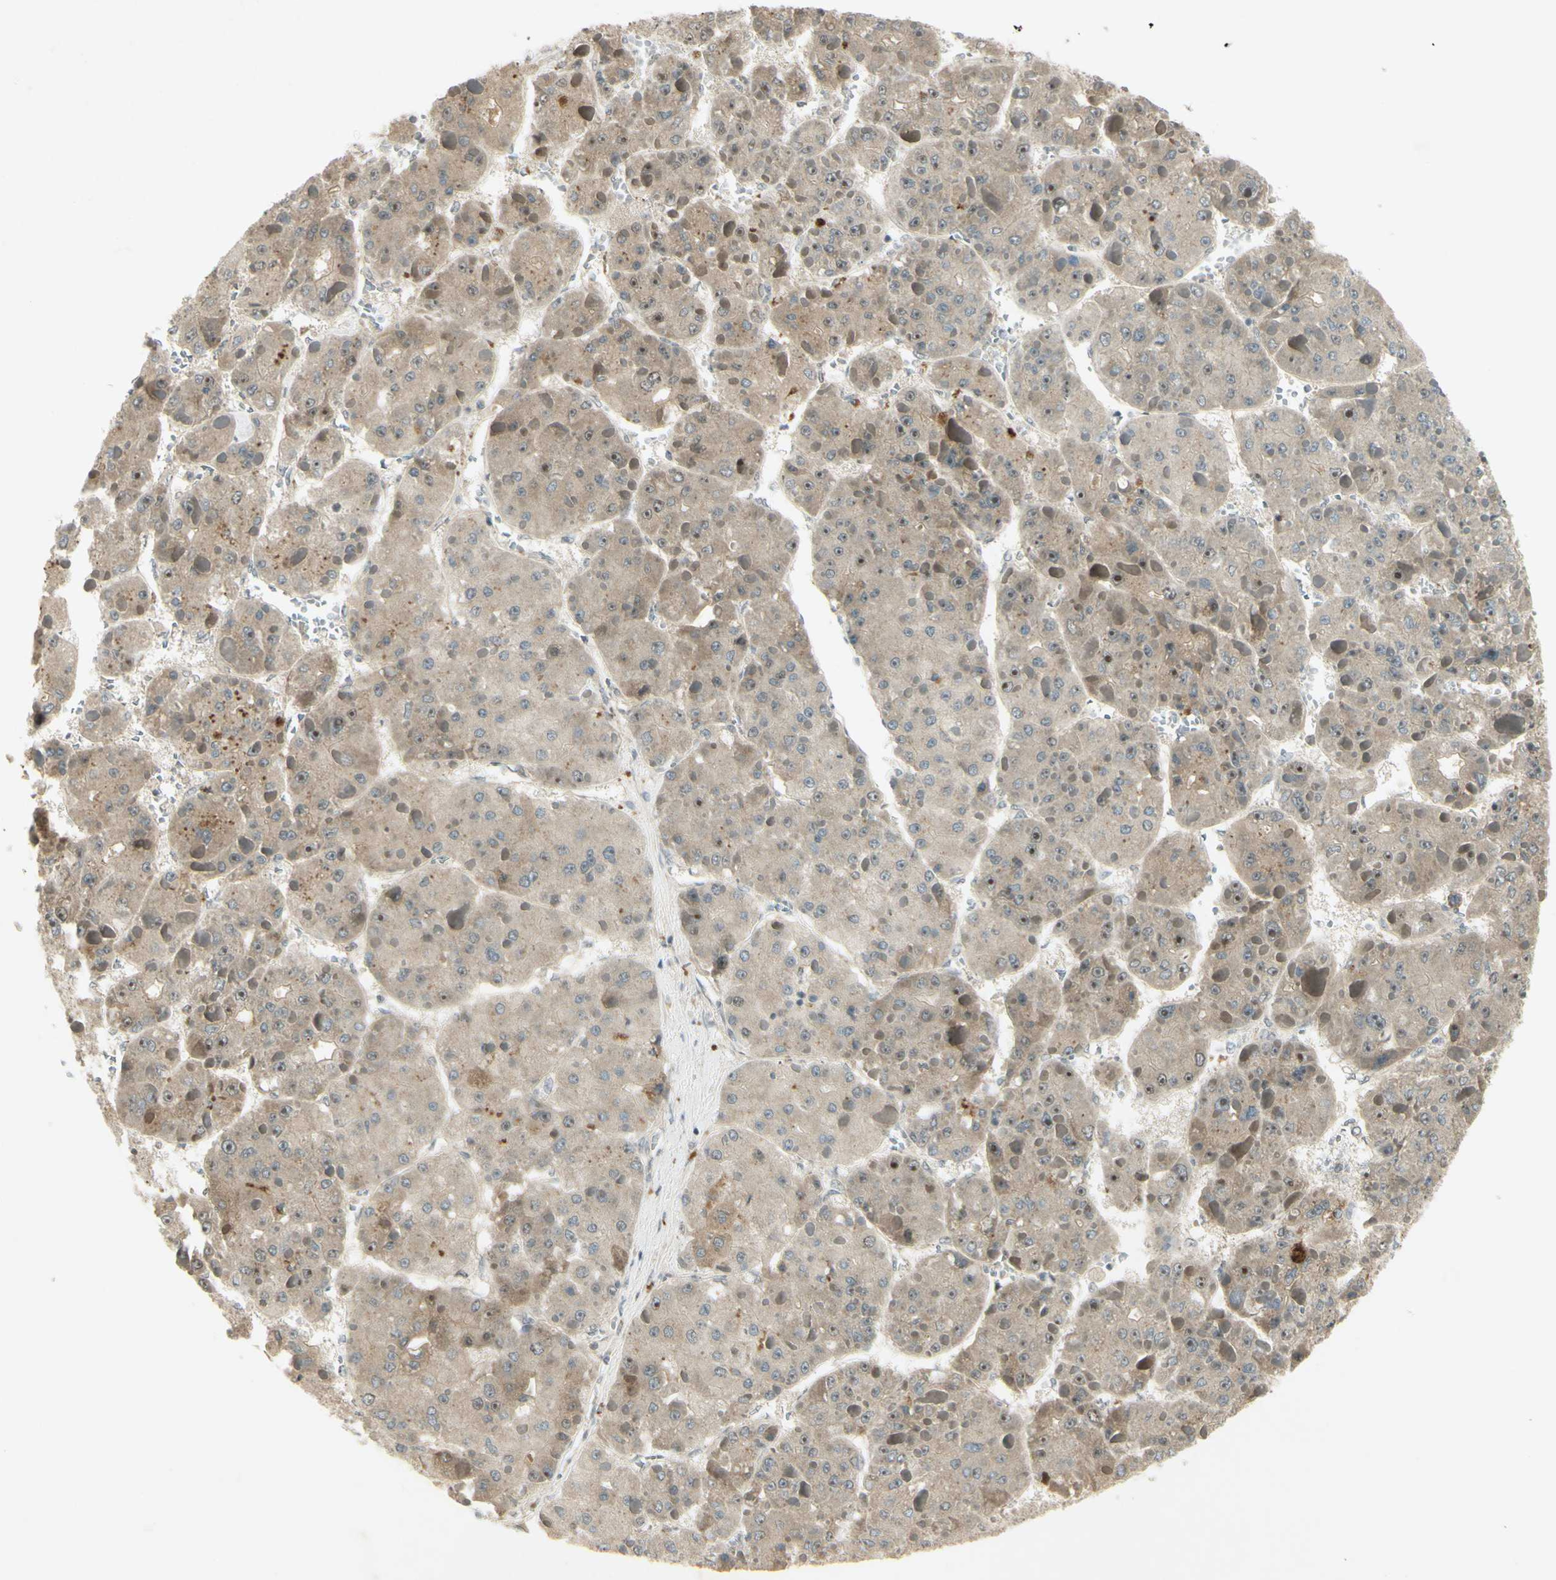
{"staining": {"intensity": "strong", "quantity": "<25%", "location": "nuclear"}, "tissue": "liver cancer", "cell_type": "Tumor cells", "image_type": "cancer", "snomed": [{"axis": "morphology", "description": "Carcinoma, Hepatocellular, NOS"}, {"axis": "topography", "description": "Liver"}], "caption": "IHC micrograph of human hepatocellular carcinoma (liver) stained for a protein (brown), which exhibits medium levels of strong nuclear positivity in approximately <25% of tumor cells.", "gene": "RAD18", "patient": {"sex": "female", "age": 73}}